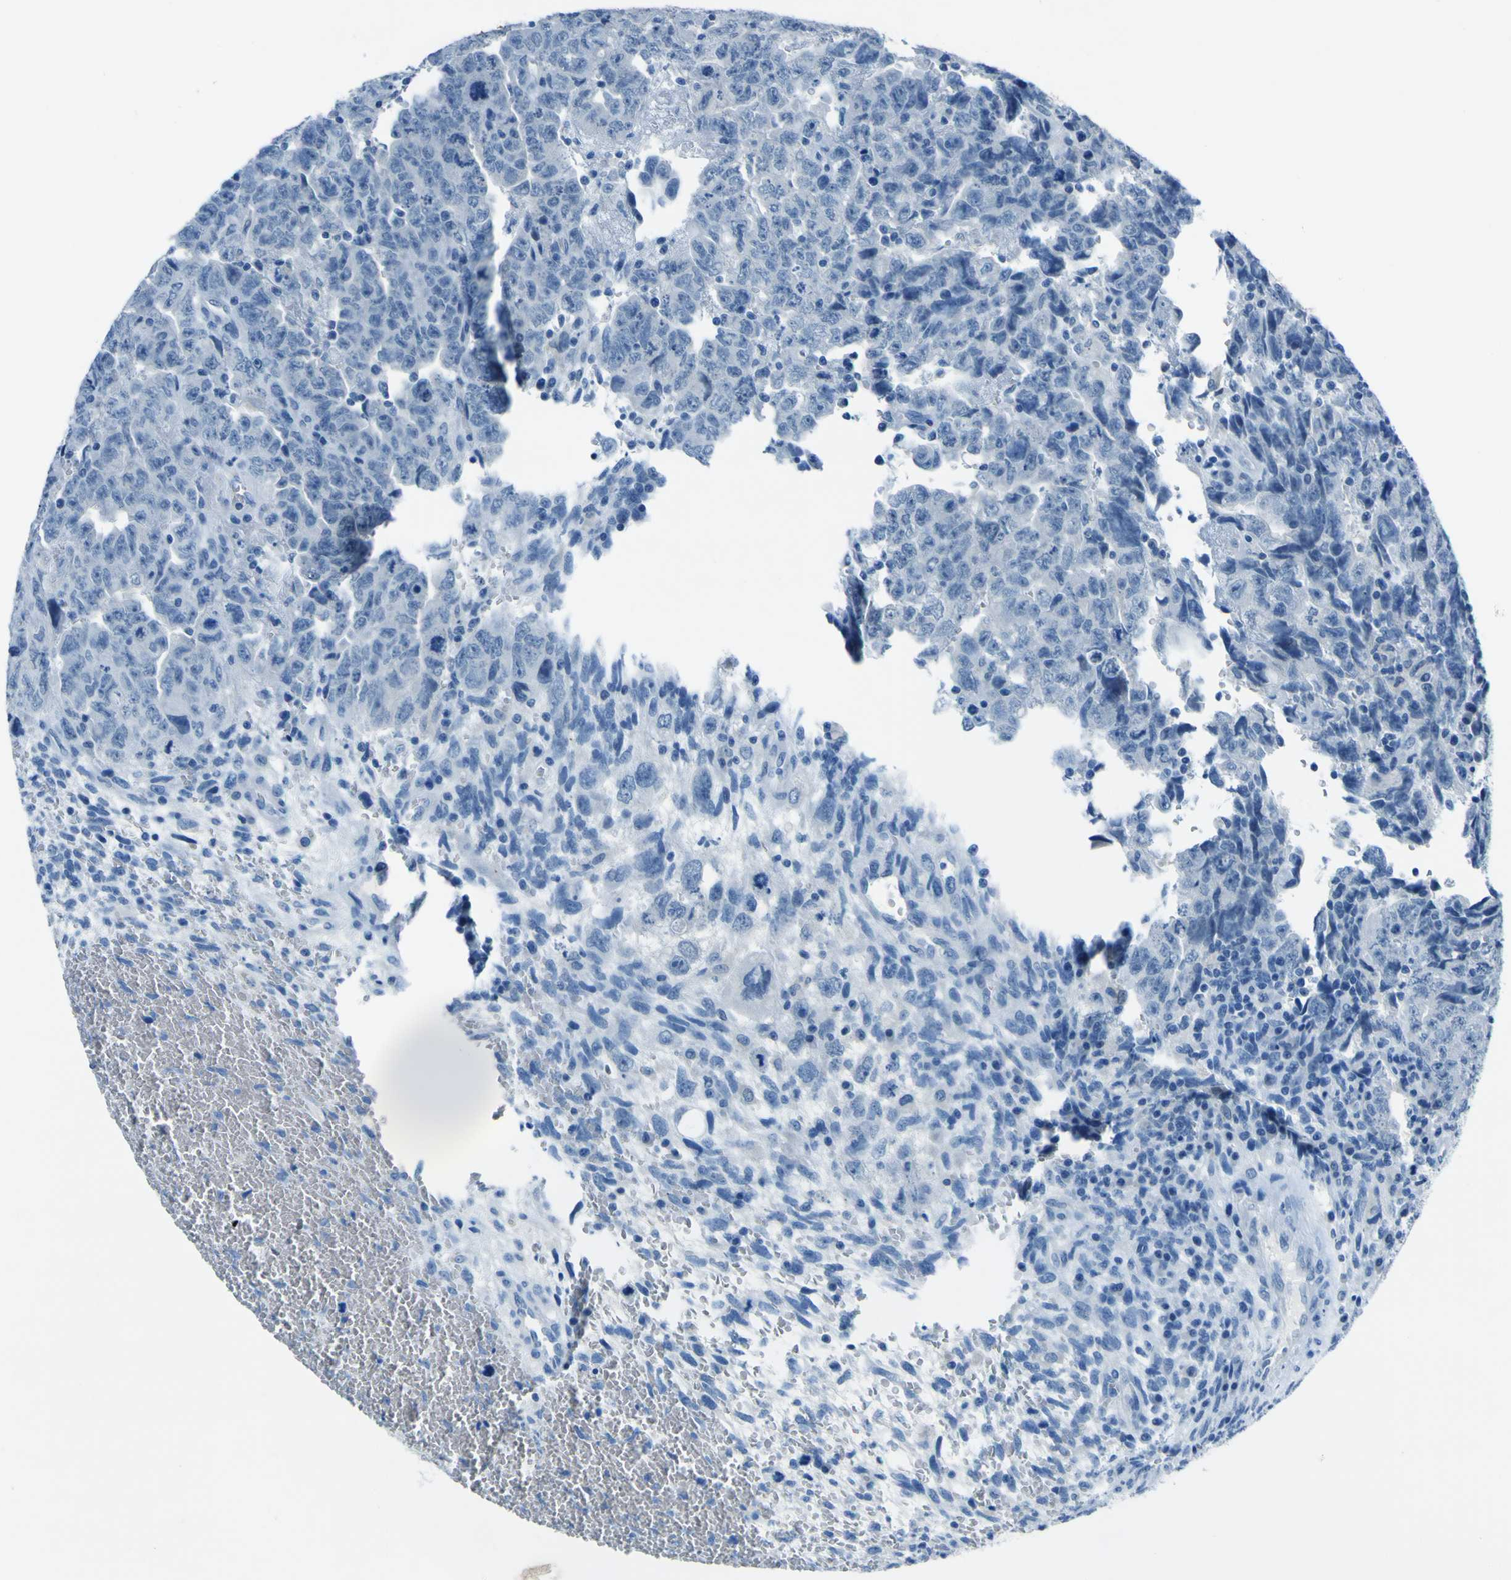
{"staining": {"intensity": "negative", "quantity": "none", "location": "none"}, "tissue": "testis cancer", "cell_type": "Tumor cells", "image_type": "cancer", "snomed": [{"axis": "morphology", "description": "Carcinoma, Embryonal, NOS"}, {"axis": "topography", "description": "Testis"}], "caption": "This is an IHC histopathology image of human testis embryonal carcinoma. There is no expression in tumor cells.", "gene": "PHKG1", "patient": {"sex": "male", "age": 28}}